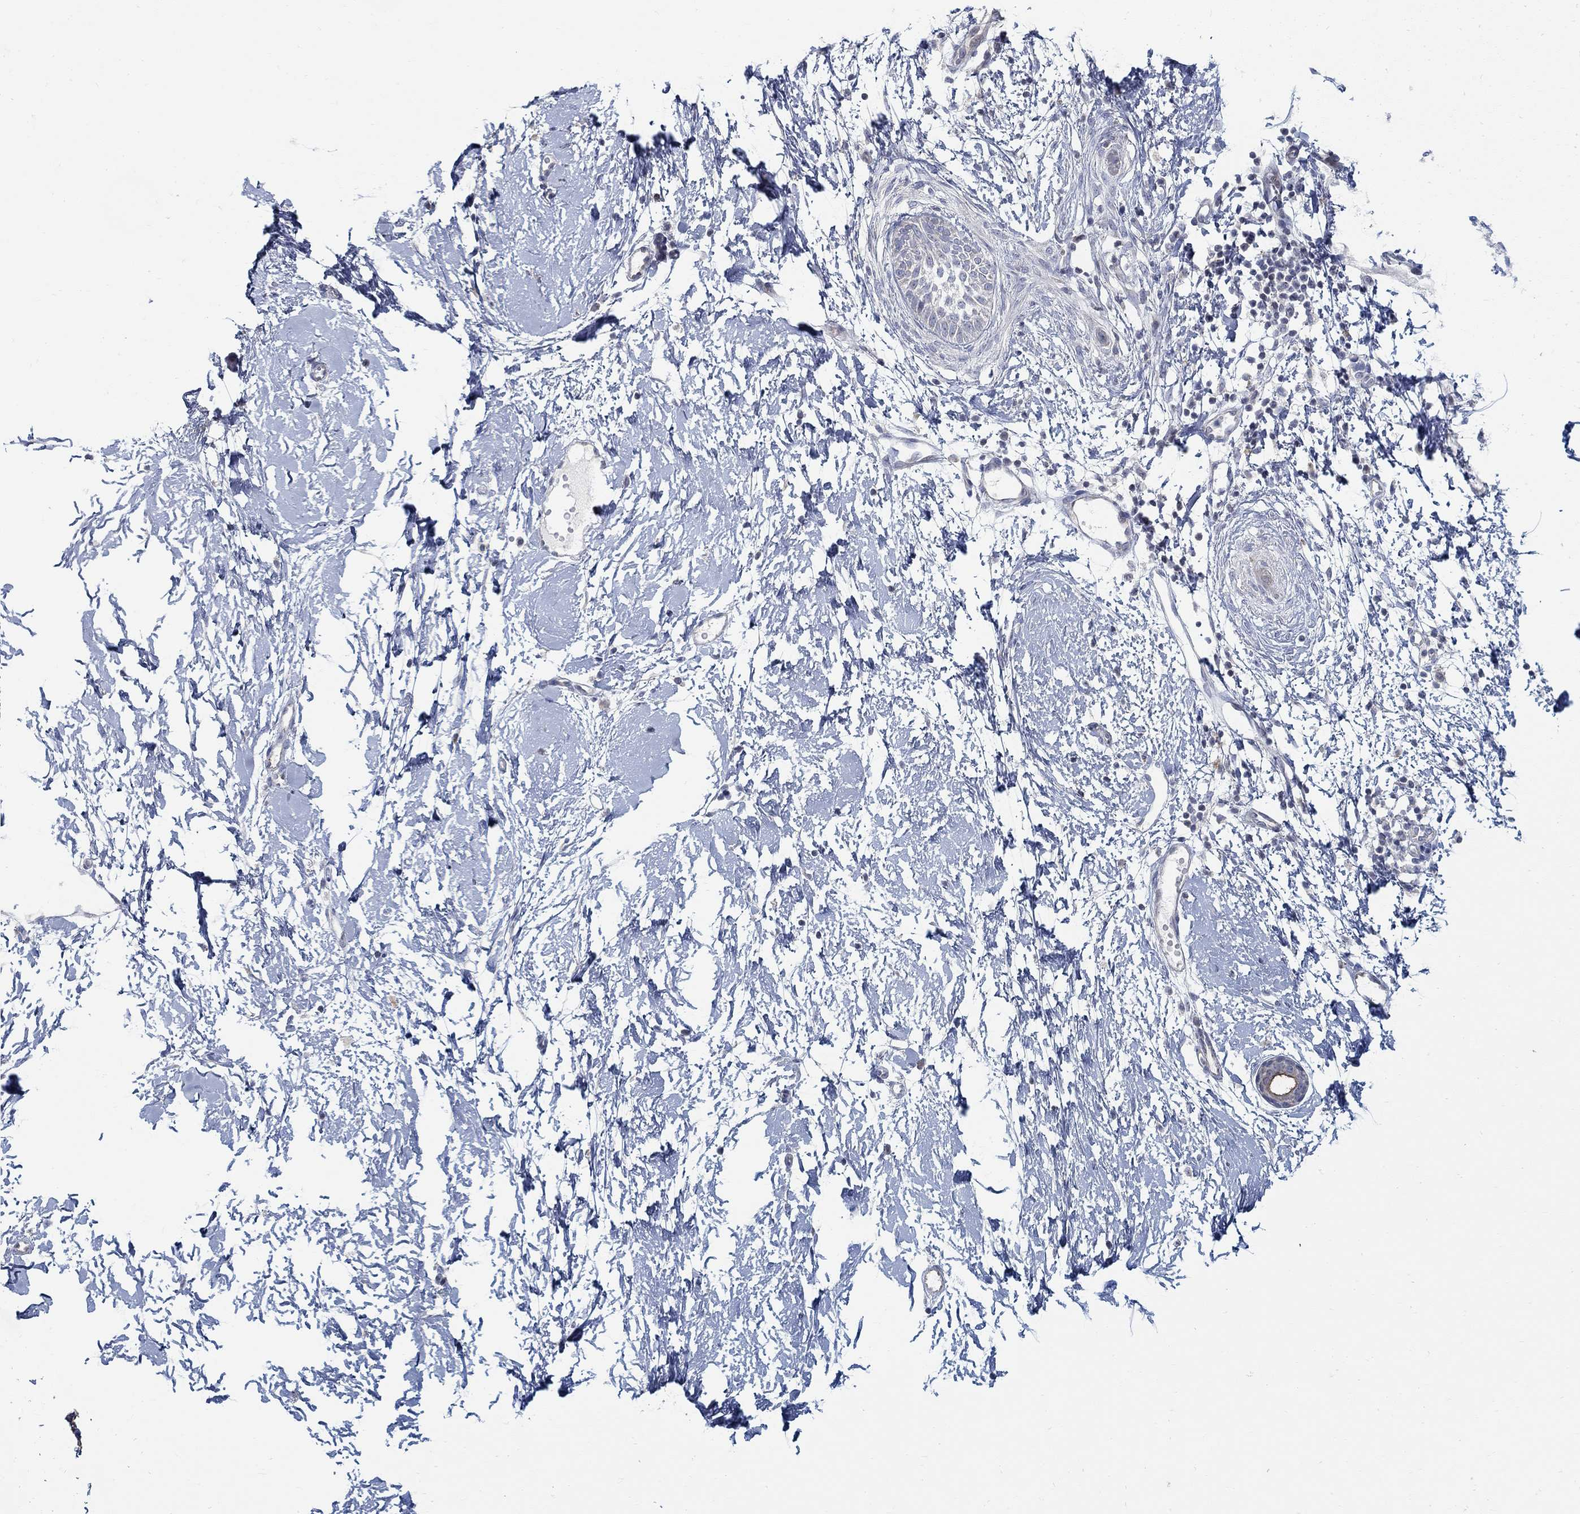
{"staining": {"intensity": "negative", "quantity": "none", "location": "none"}, "tissue": "skin cancer", "cell_type": "Tumor cells", "image_type": "cancer", "snomed": [{"axis": "morphology", "description": "Normal tissue, NOS"}, {"axis": "morphology", "description": "Basal cell carcinoma"}, {"axis": "topography", "description": "Skin"}], "caption": "This is an immunohistochemistry photomicrograph of basal cell carcinoma (skin). There is no positivity in tumor cells.", "gene": "ANO7", "patient": {"sex": "male", "age": 84}}